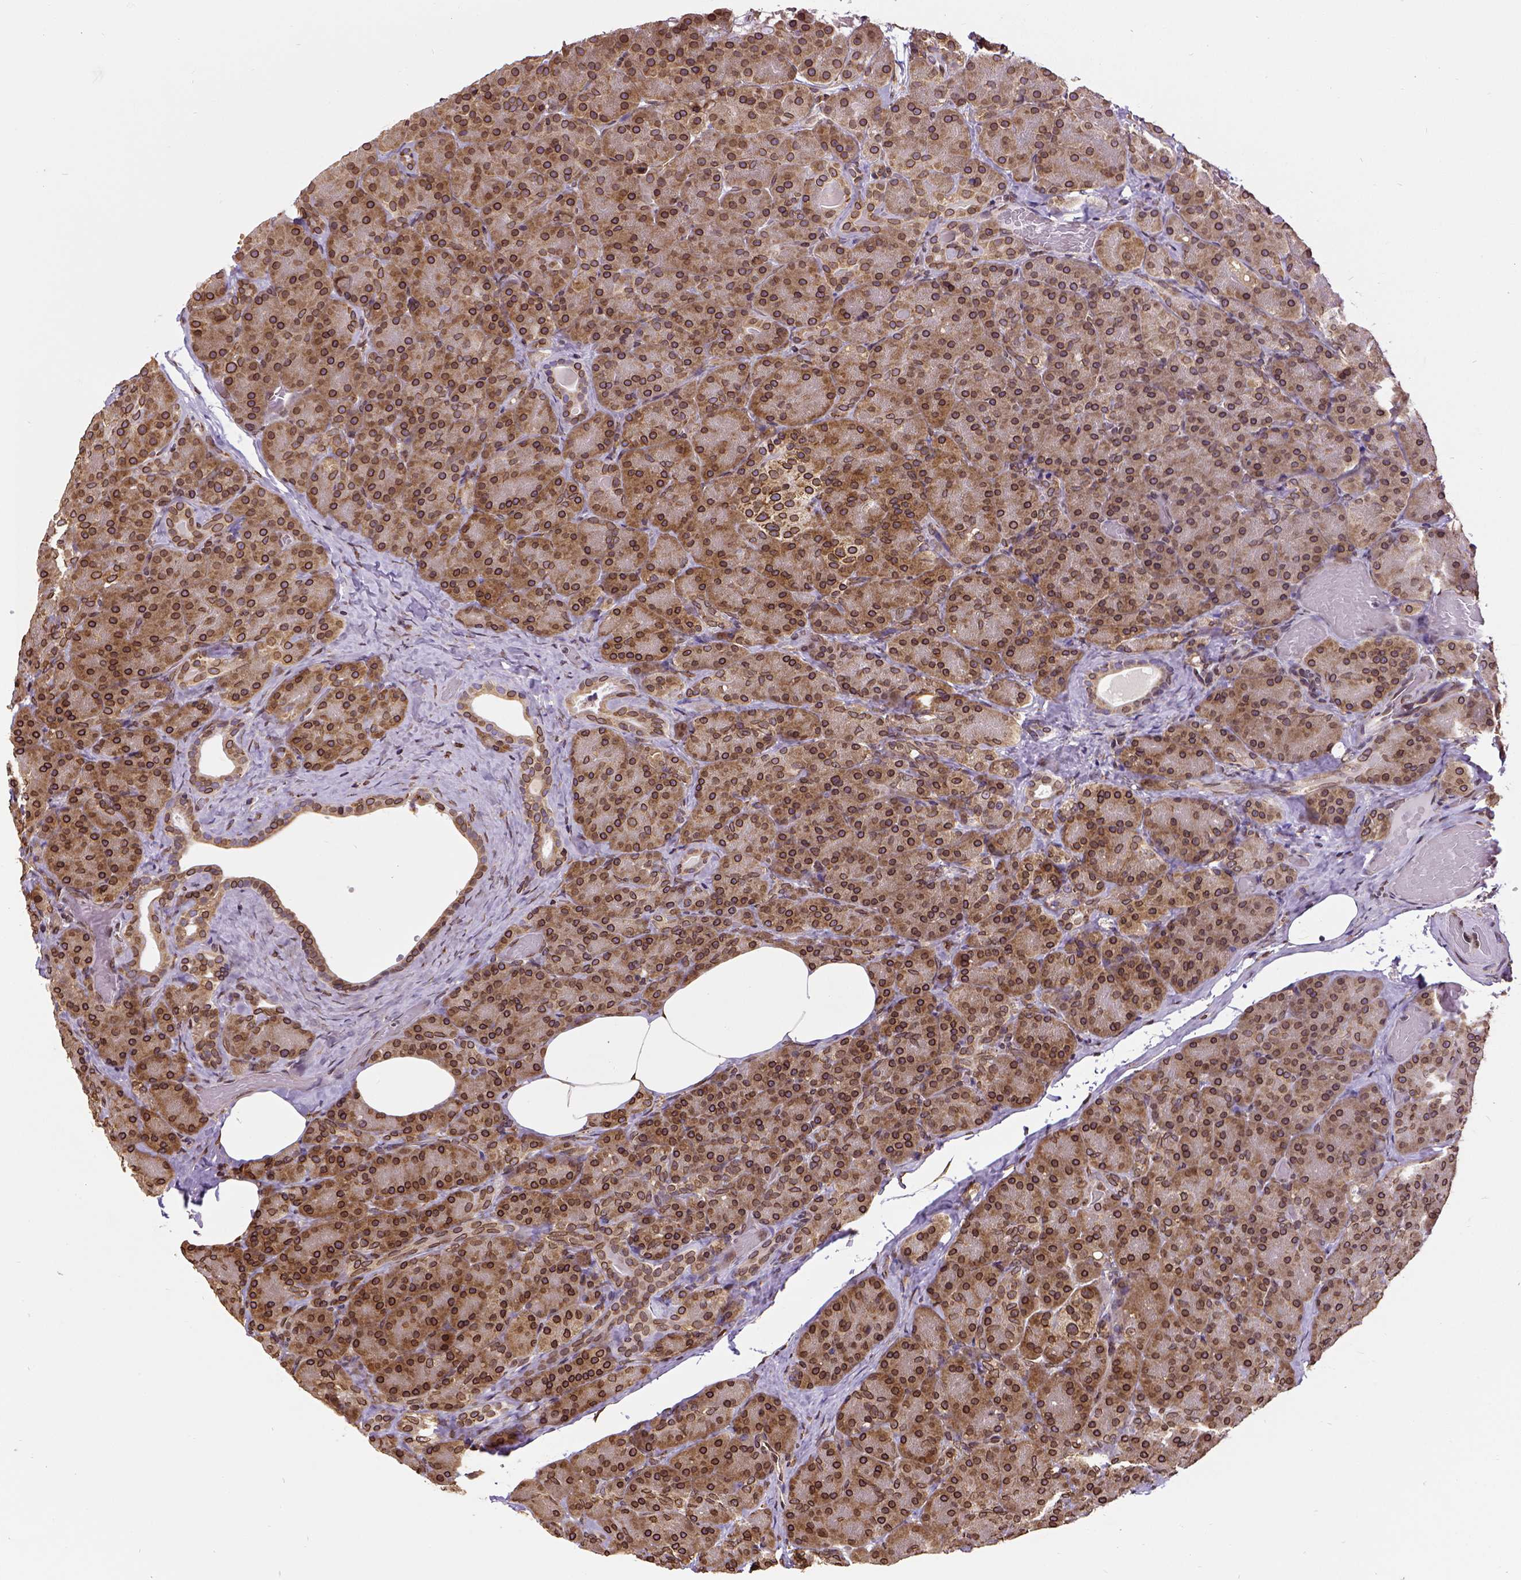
{"staining": {"intensity": "strong", "quantity": ">75%", "location": "cytoplasmic/membranous,nuclear"}, "tissue": "pancreas", "cell_type": "Exocrine glandular cells", "image_type": "normal", "snomed": [{"axis": "morphology", "description": "Normal tissue, NOS"}, {"axis": "topography", "description": "Pancreas"}], "caption": "Immunohistochemical staining of benign human pancreas displays >75% levels of strong cytoplasmic/membranous,nuclear protein staining in about >75% of exocrine glandular cells.", "gene": "MTDH", "patient": {"sex": "male", "age": 57}}